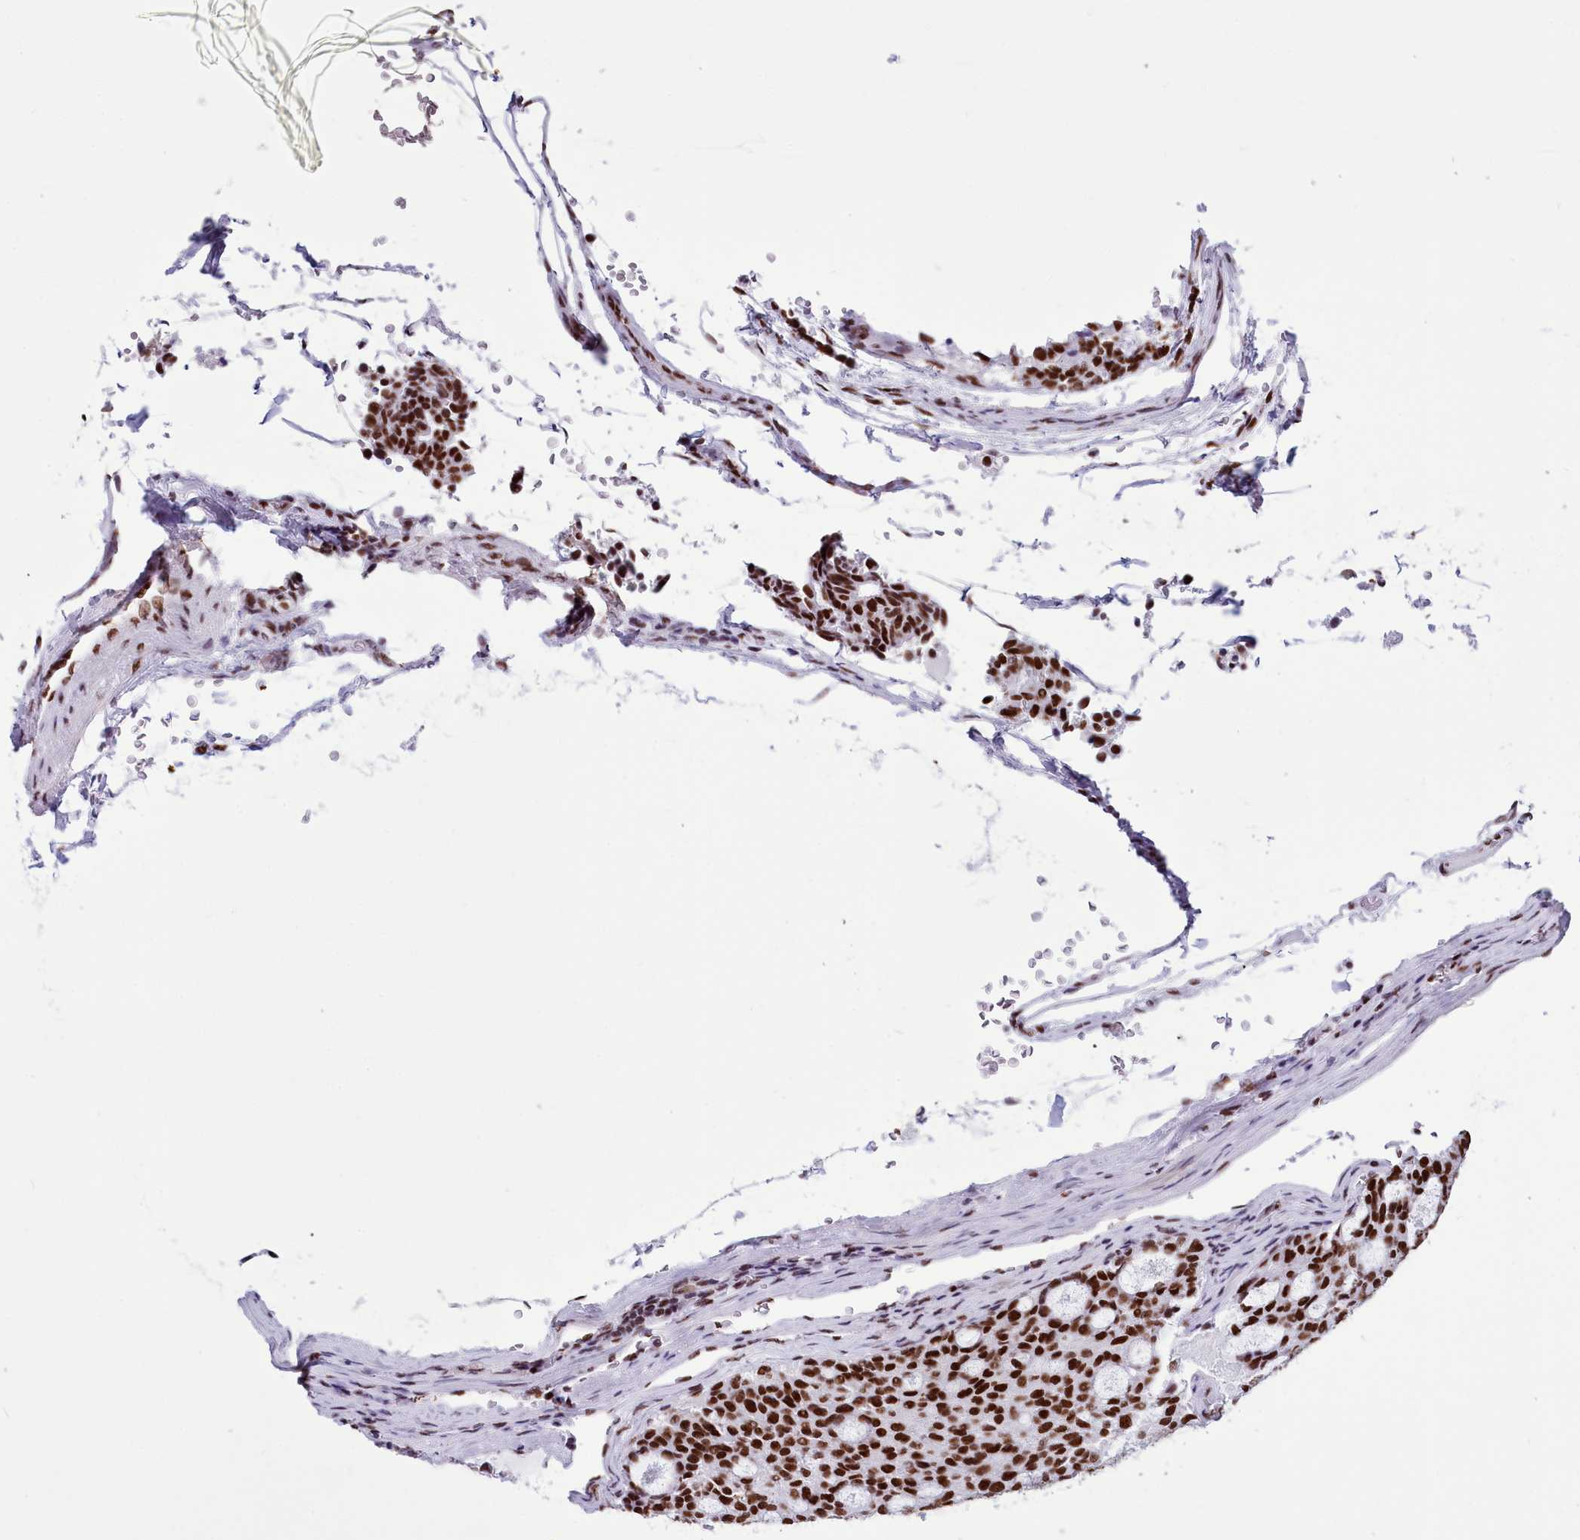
{"staining": {"intensity": "strong", "quantity": ">75%", "location": "nuclear"}, "tissue": "carcinoid", "cell_type": "Tumor cells", "image_type": "cancer", "snomed": [{"axis": "morphology", "description": "Carcinoid, malignant, NOS"}, {"axis": "topography", "description": "Pancreas"}], "caption": "Human carcinoid stained with a protein marker demonstrates strong staining in tumor cells.", "gene": "RALY", "patient": {"sex": "female", "age": 54}}